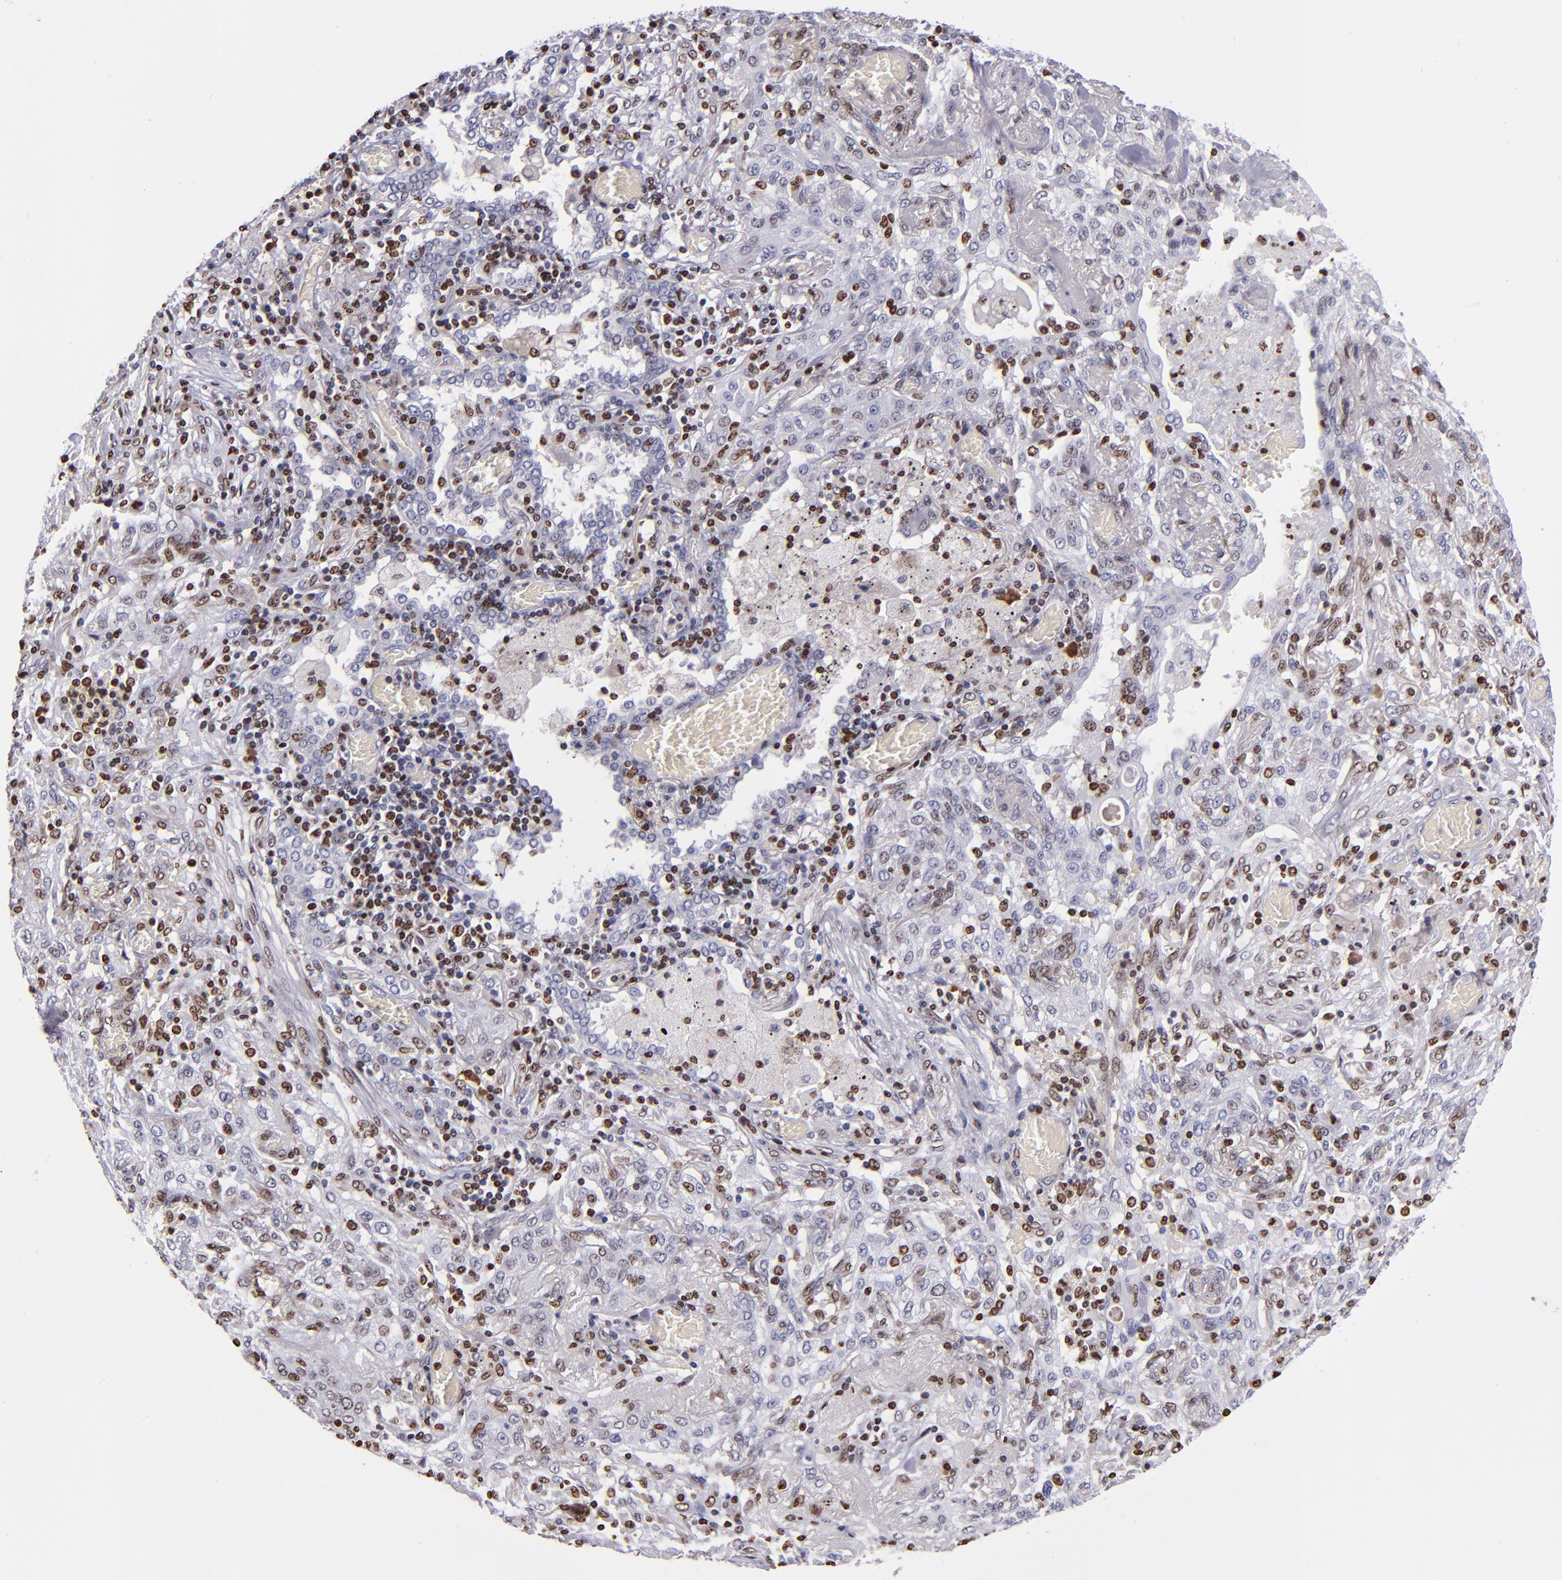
{"staining": {"intensity": "weak", "quantity": "25%-75%", "location": "nuclear"}, "tissue": "lung cancer", "cell_type": "Tumor cells", "image_type": "cancer", "snomed": [{"axis": "morphology", "description": "Squamous cell carcinoma, NOS"}, {"axis": "topography", "description": "Lung"}], "caption": "IHC histopathology image of neoplastic tissue: human lung cancer stained using IHC shows low levels of weak protein expression localized specifically in the nuclear of tumor cells, appearing as a nuclear brown color.", "gene": "CDKL5", "patient": {"sex": "female", "age": 47}}